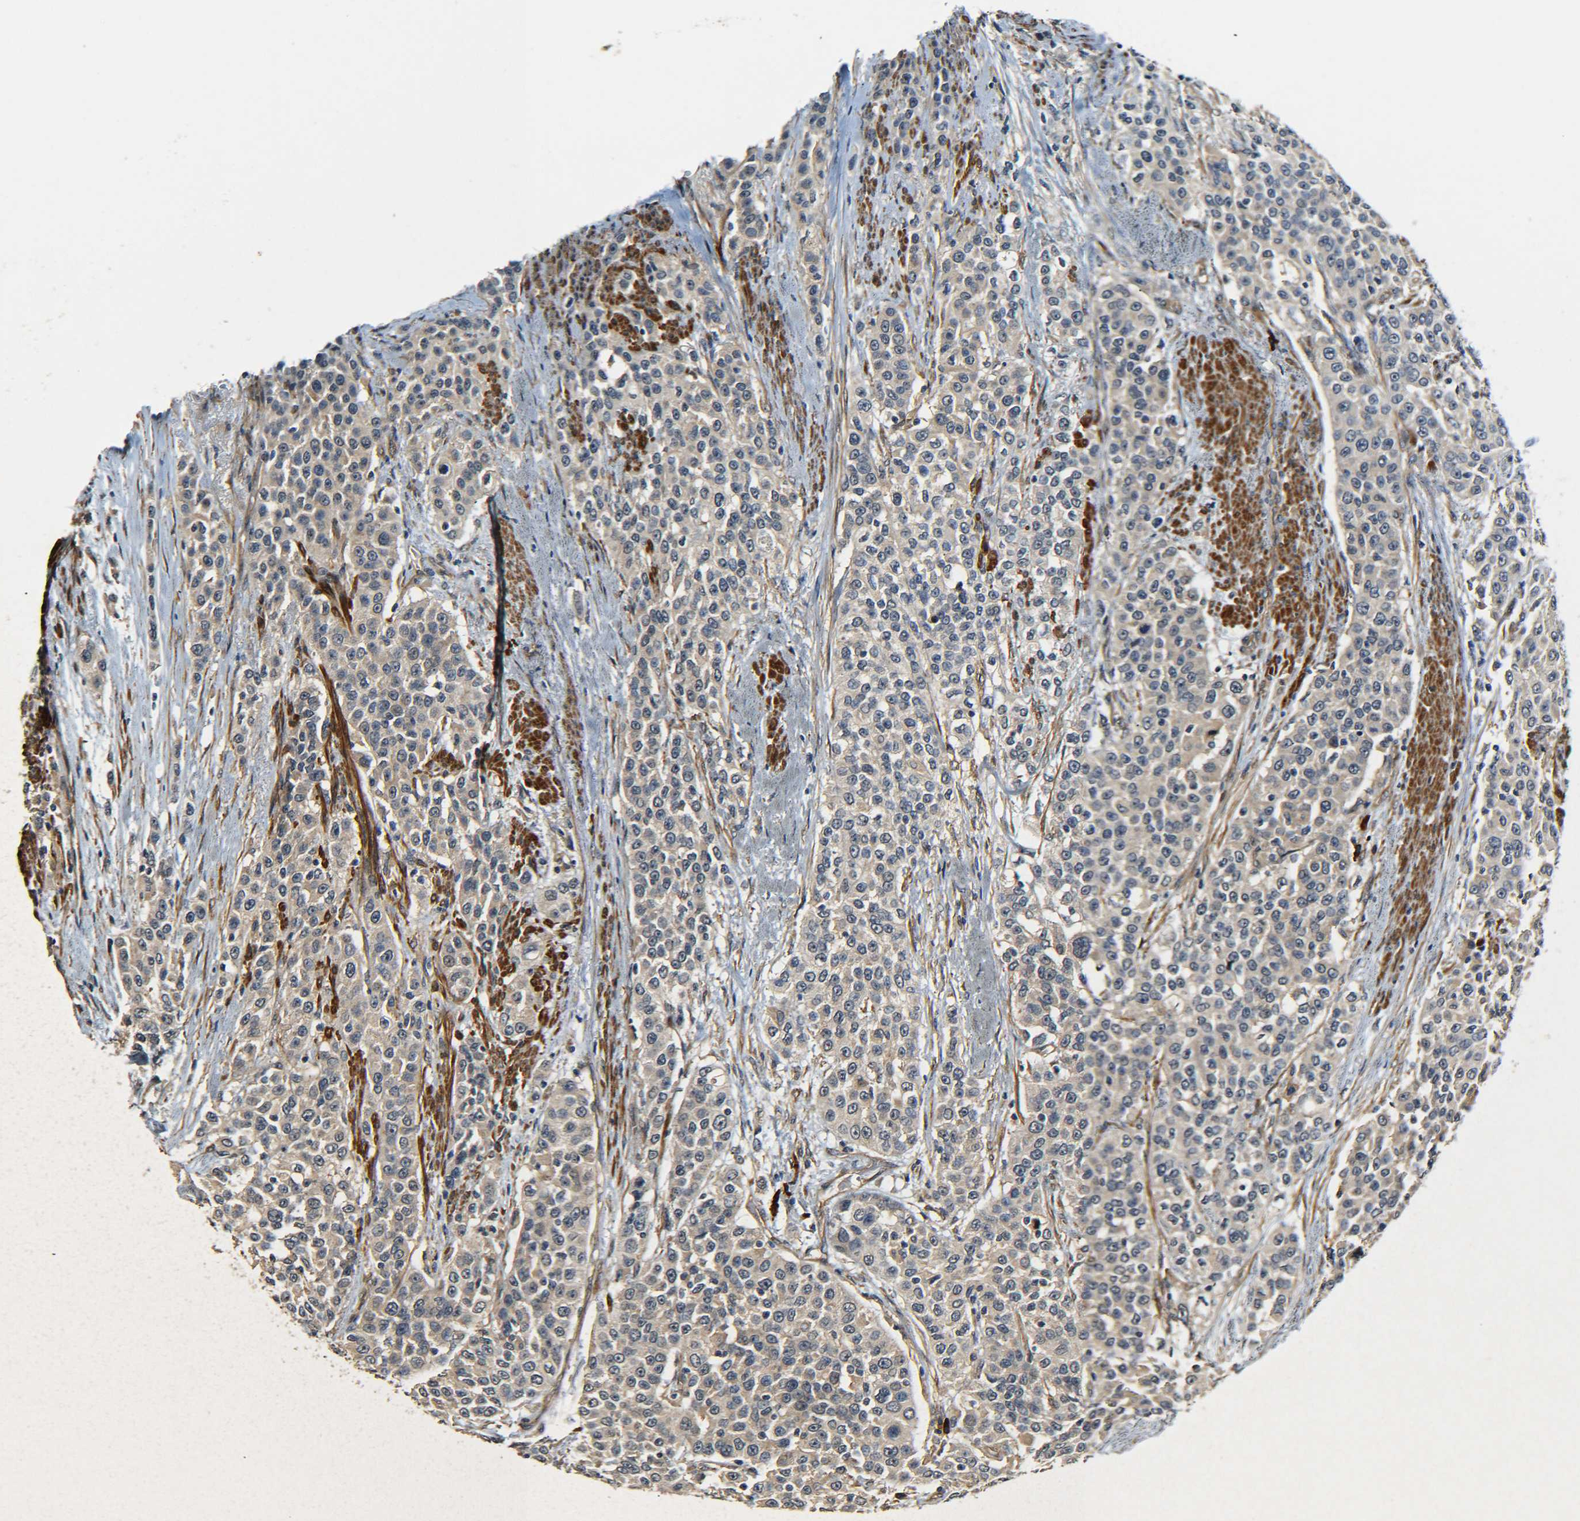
{"staining": {"intensity": "weak", "quantity": ">75%", "location": "cytoplasmic/membranous"}, "tissue": "urothelial cancer", "cell_type": "Tumor cells", "image_type": "cancer", "snomed": [{"axis": "morphology", "description": "Urothelial carcinoma, High grade"}, {"axis": "topography", "description": "Urinary bladder"}], "caption": "A brown stain shows weak cytoplasmic/membranous staining of a protein in human urothelial carcinoma (high-grade) tumor cells. The protein of interest is shown in brown color, while the nuclei are stained blue.", "gene": "MEIS1", "patient": {"sex": "female", "age": 80}}